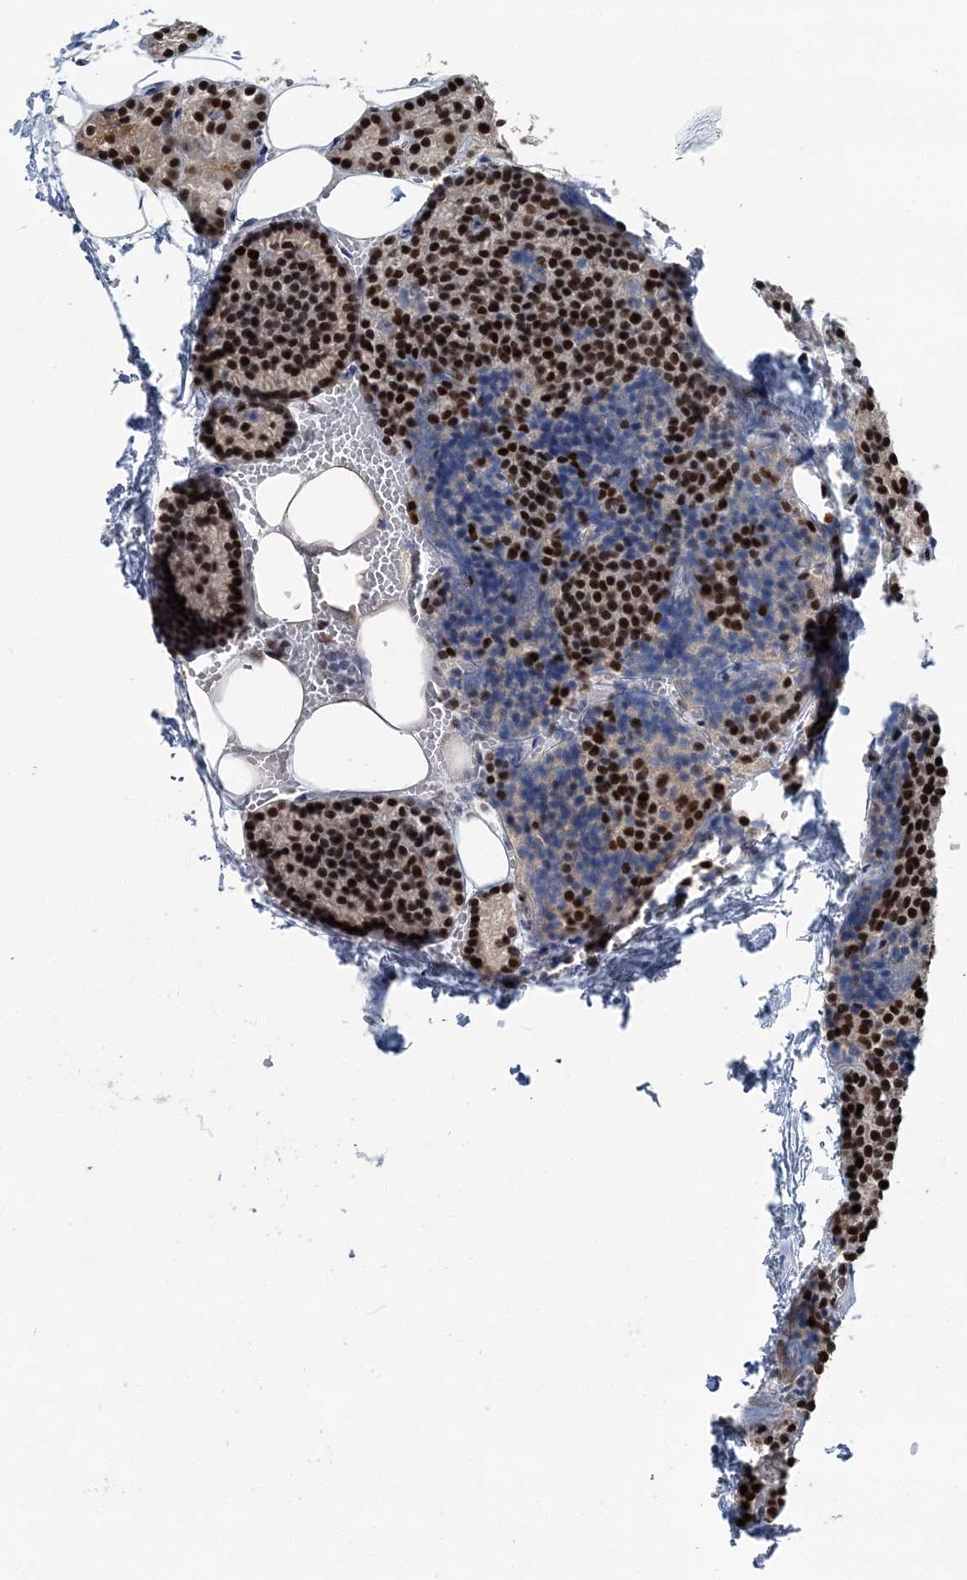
{"staining": {"intensity": "strong", "quantity": "25%-75%", "location": "nuclear"}, "tissue": "parathyroid gland", "cell_type": "Glandular cells", "image_type": "normal", "snomed": [{"axis": "morphology", "description": "Normal tissue, NOS"}, {"axis": "topography", "description": "Parathyroid gland"}], "caption": "DAB immunohistochemical staining of normal human parathyroid gland shows strong nuclear protein staining in about 25%-75% of glandular cells. The protein of interest is stained brown, and the nuclei are stained in blue (DAB IHC with brightfield microscopy, high magnification).", "gene": "HAT1", "patient": {"sex": "male", "age": 58}}